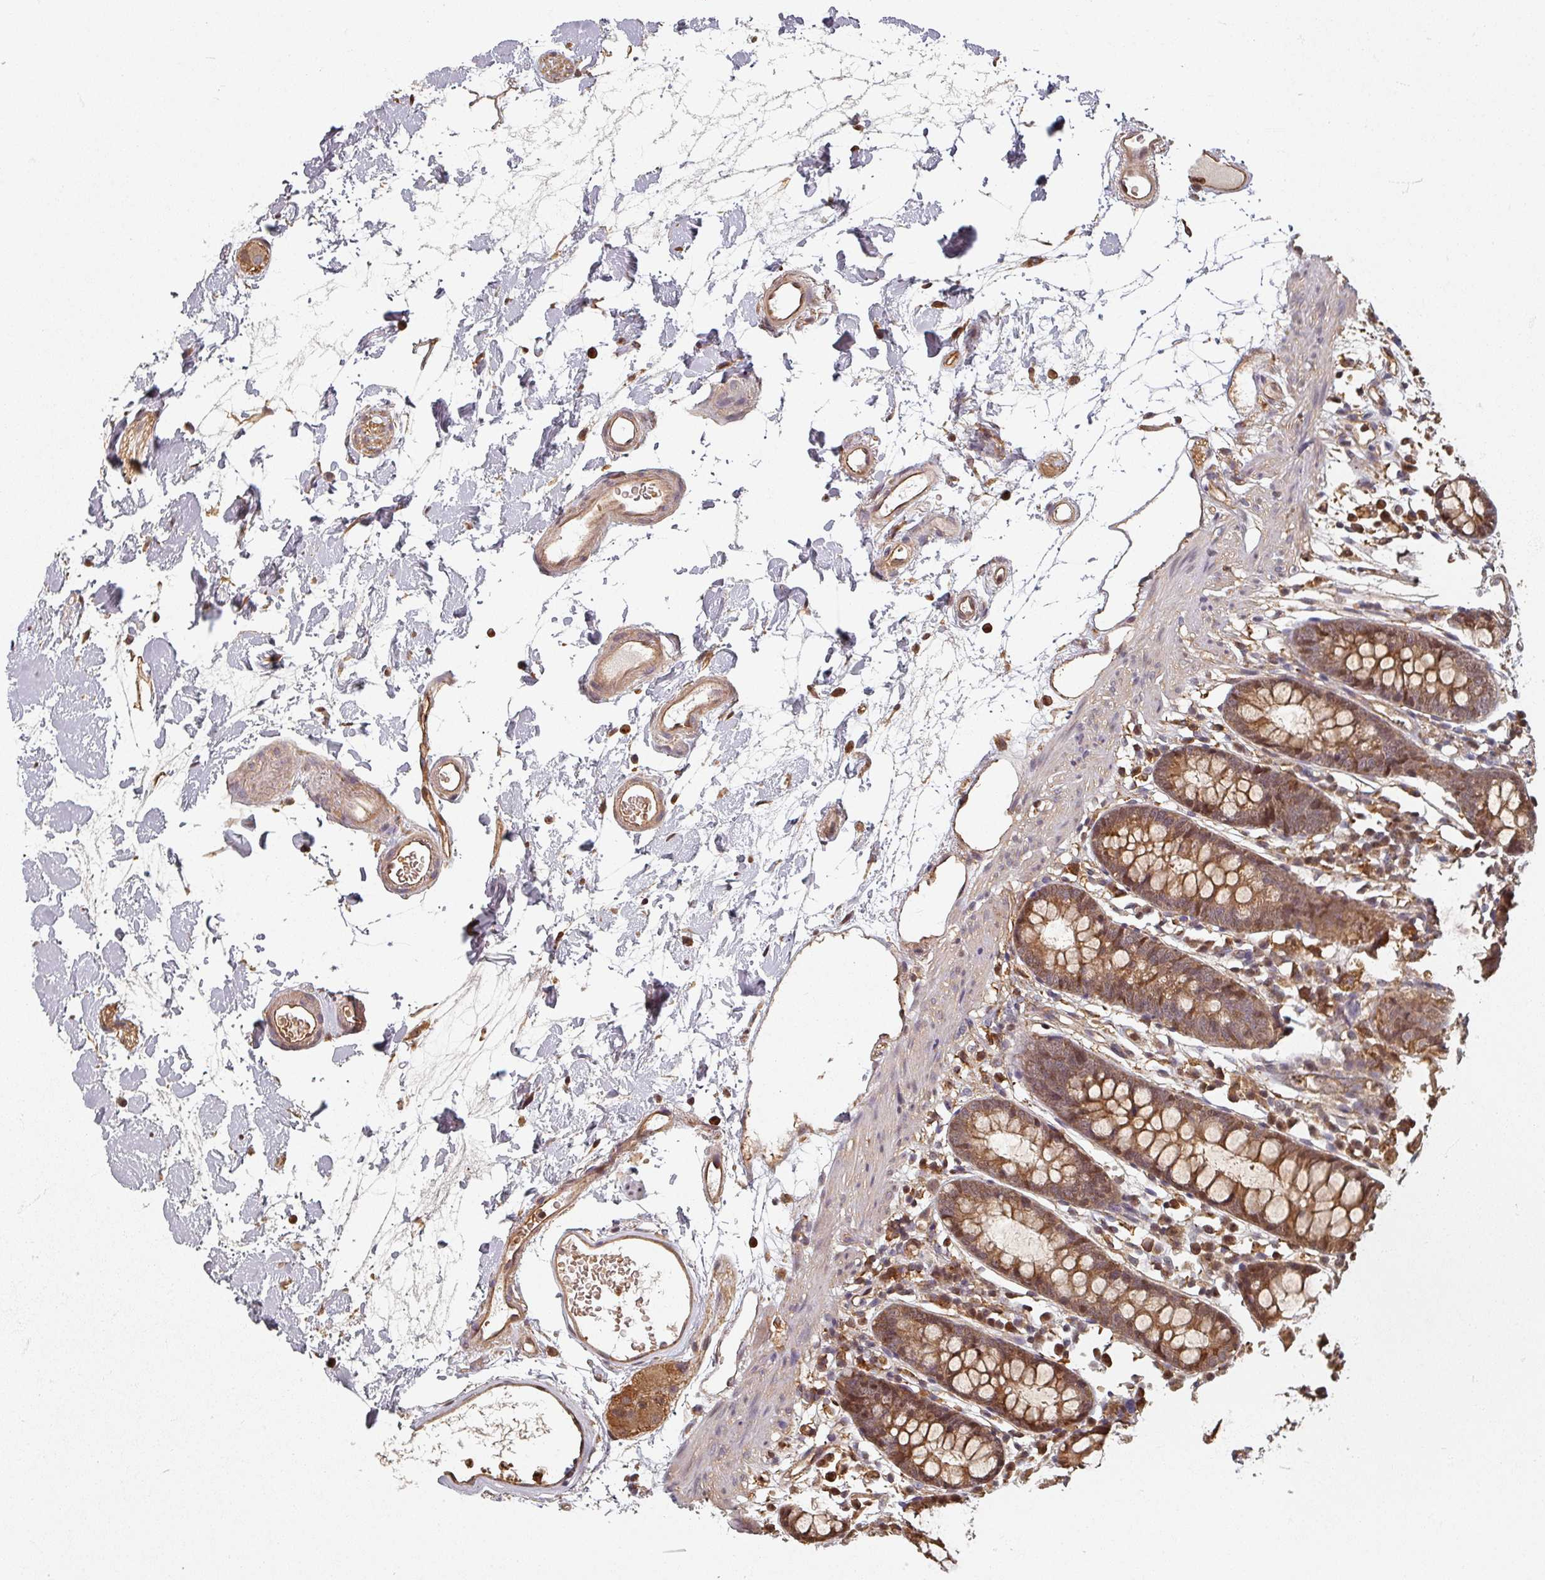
{"staining": {"intensity": "moderate", "quantity": ">75%", "location": "cytoplasmic/membranous"}, "tissue": "colon", "cell_type": "Endothelial cells", "image_type": "normal", "snomed": [{"axis": "morphology", "description": "Normal tissue, NOS"}, {"axis": "topography", "description": "Colon"}], "caption": "Immunohistochemical staining of normal human colon demonstrates medium levels of moderate cytoplasmic/membranous expression in about >75% of endothelial cells.", "gene": "EID1", "patient": {"sex": "female", "age": 84}}